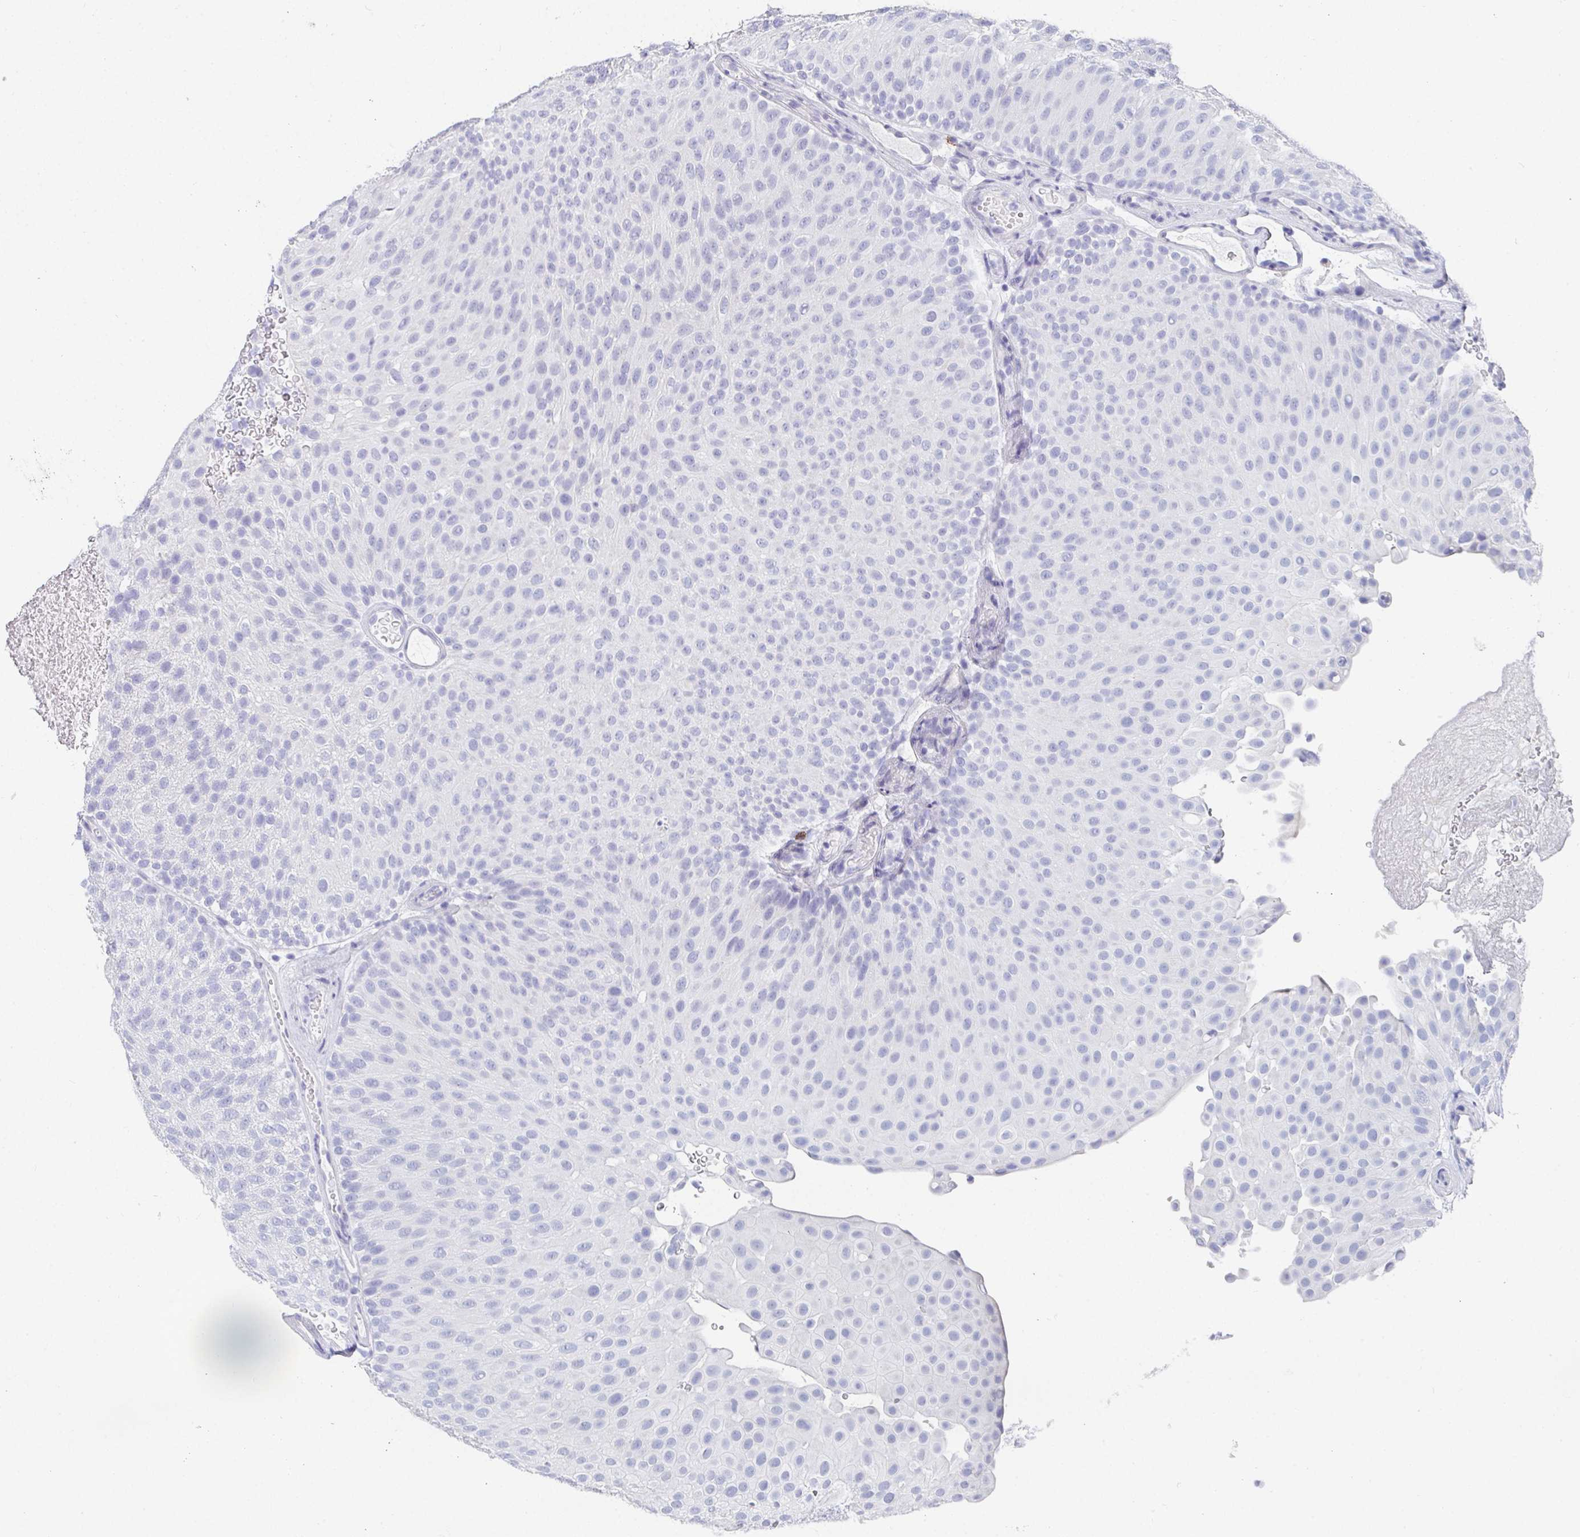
{"staining": {"intensity": "negative", "quantity": "none", "location": "none"}, "tissue": "urothelial cancer", "cell_type": "Tumor cells", "image_type": "cancer", "snomed": [{"axis": "morphology", "description": "Urothelial carcinoma, Low grade"}, {"axis": "topography", "description": "Urinary bladder"}], "caption": "DAB (3,3'-diaminobenzidine) immunohistochemical staining of urothelial carcinoma (low-grade) exhibits no significant staining in tumor cells.", "gene": "GRIA1", "patient": {"sex": "male", "age": 78}}